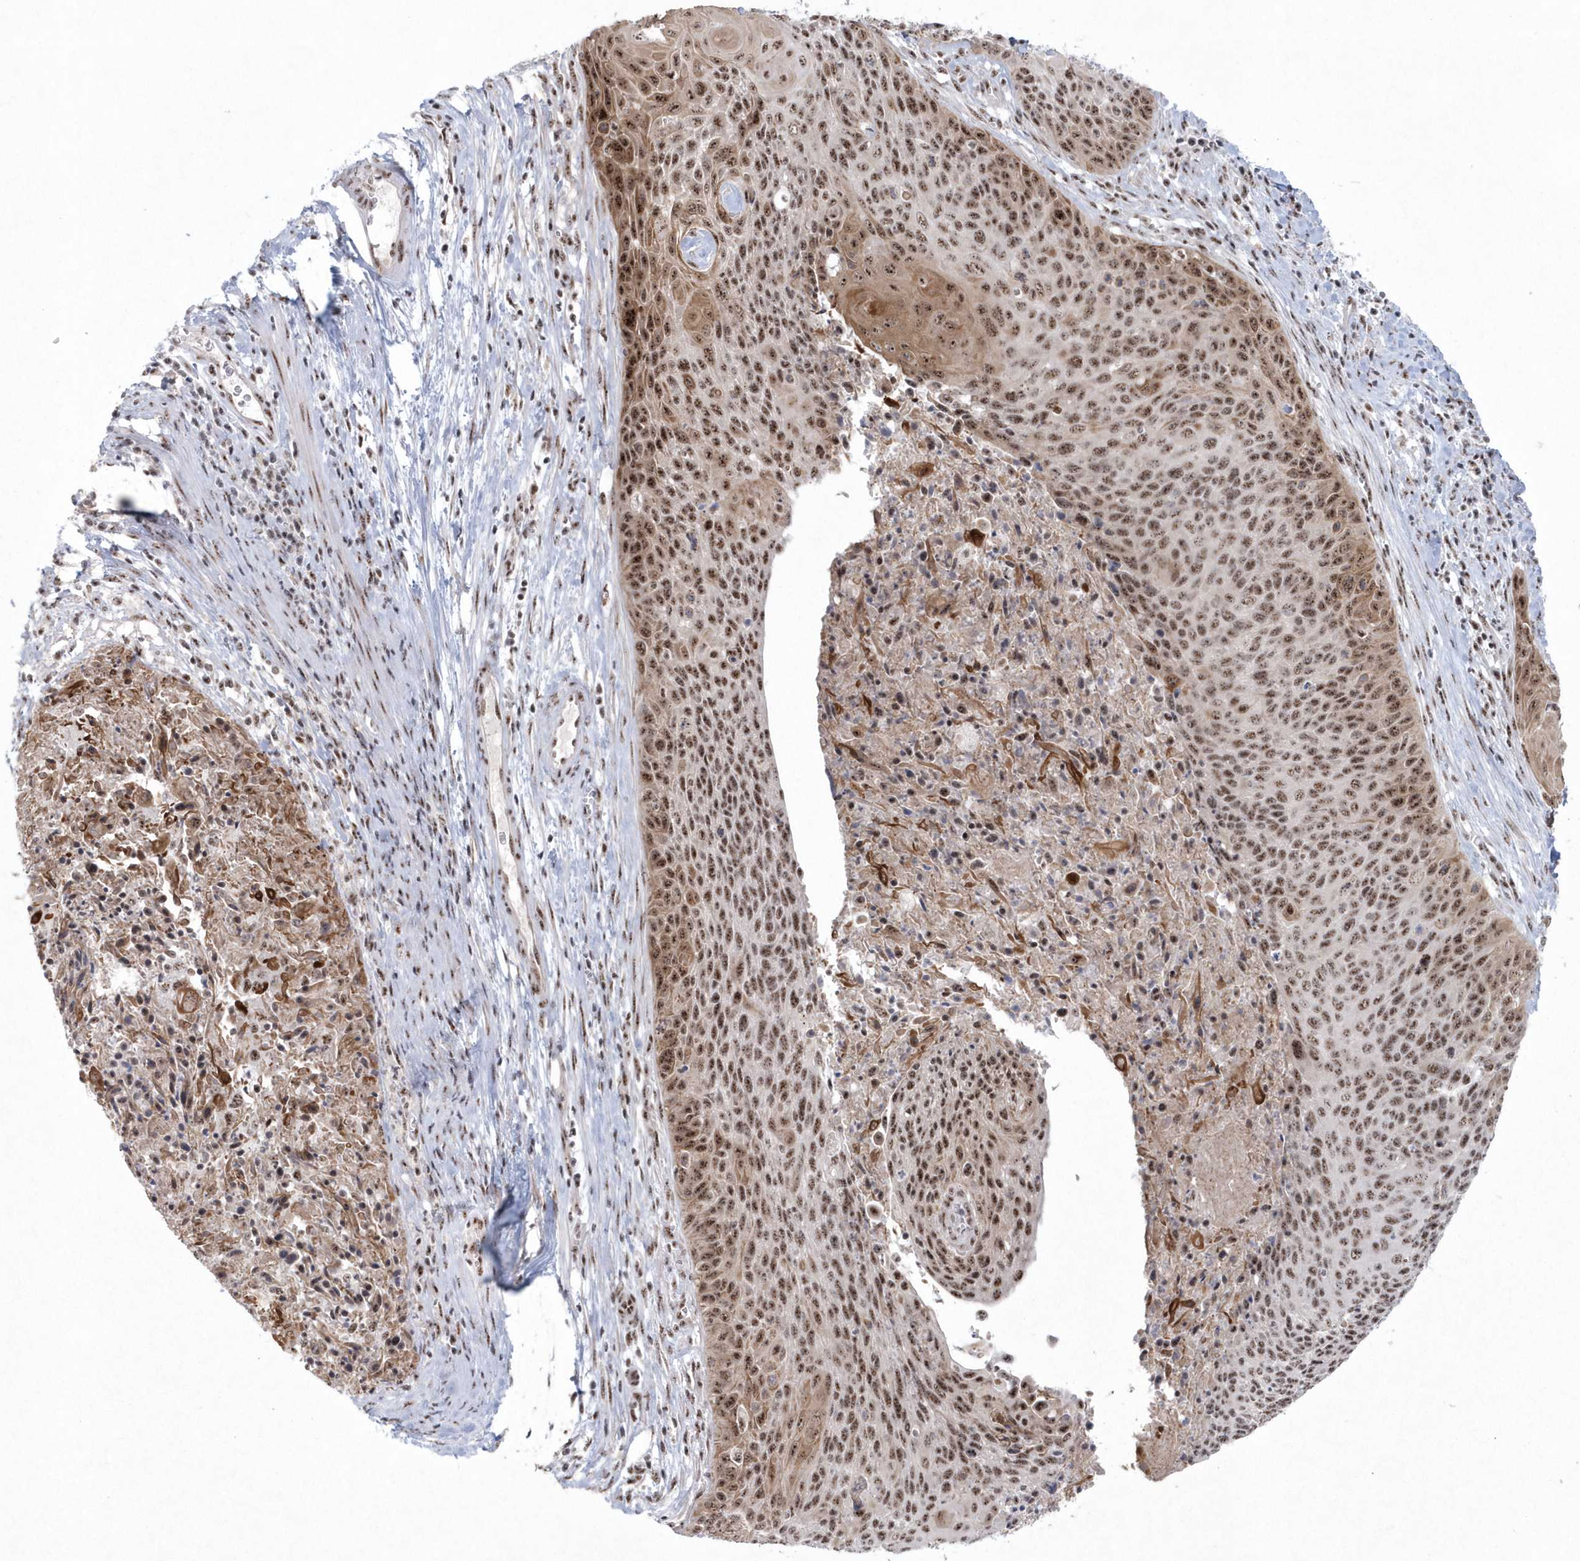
{"staining": {"intensity": "moderate", "quantity": ">75%", "location": "cytoplasmic/membranous,nuclear"}, "tissue": "cervical cancer", "cell_type": "Tumor cells", "image_type": "cancer", "snomed": [{"axis": "morphology", "description": "Squamous cell carcinoma, NOS"}, {"axis": "topography", "description": "Cervix"}], "caption": "Squamous cell carcinoma (cervical) stained with a protein marker displays moderate staining in tumor cells.", "gene": "KDM6B", "patient": {"sex": "female", "age": 55}}